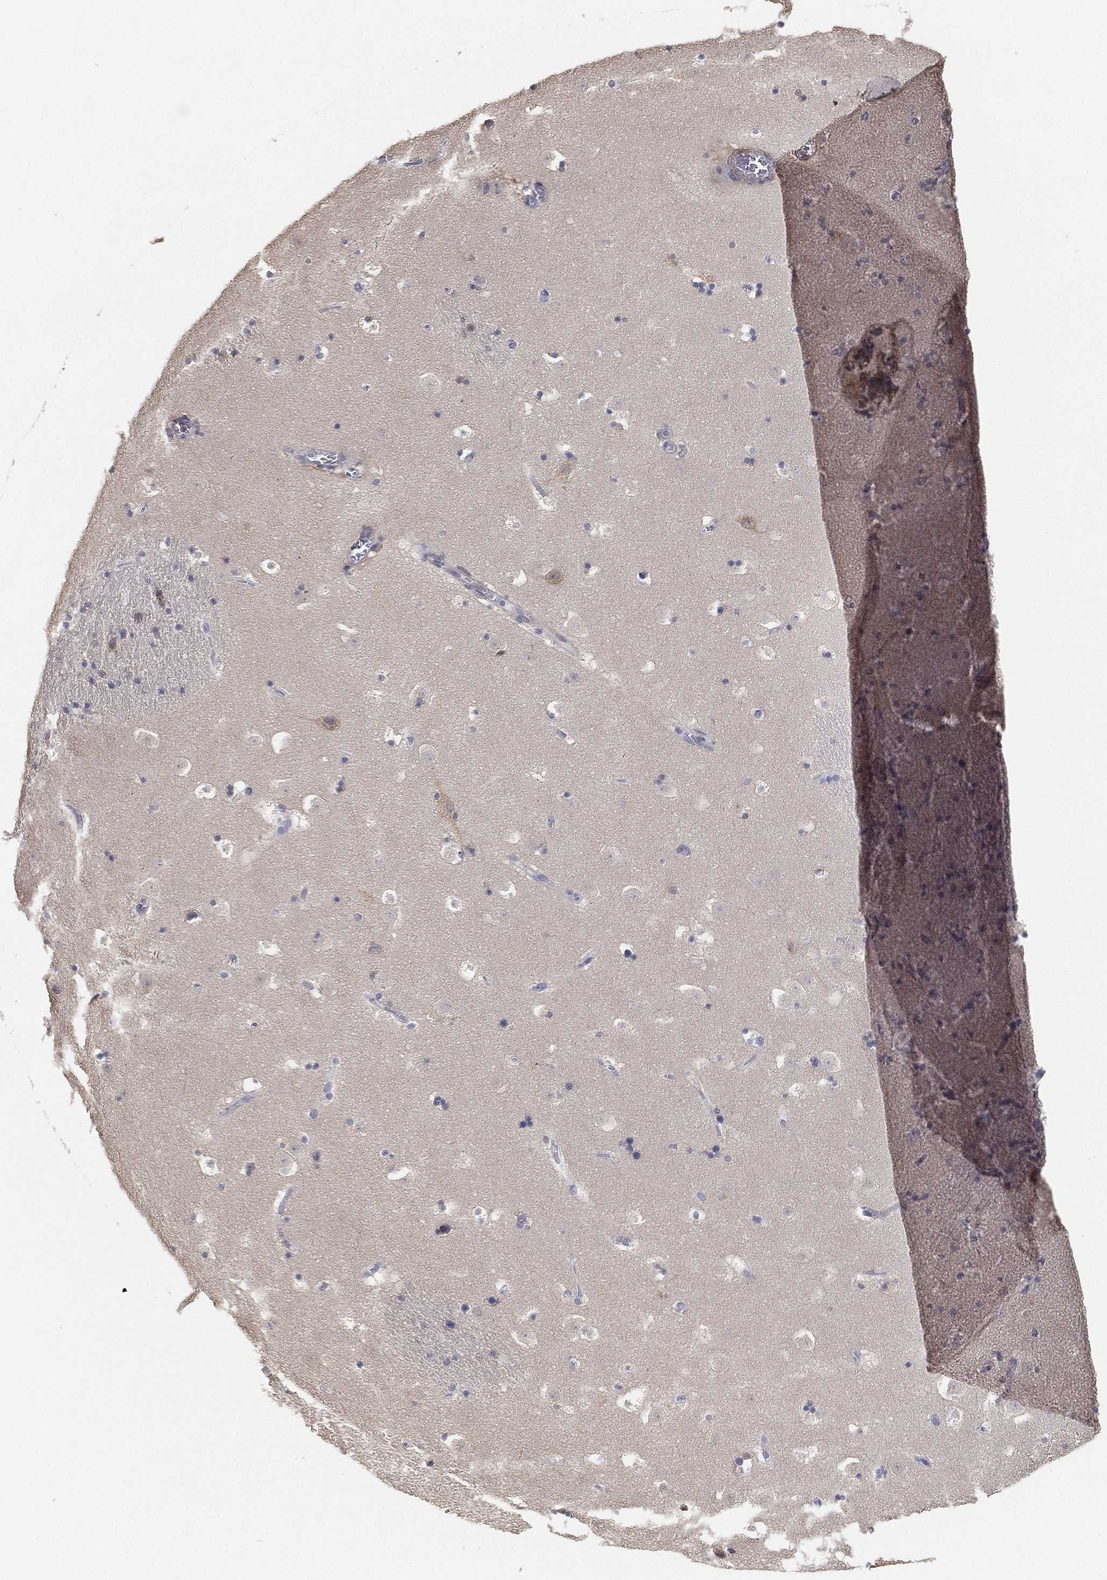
{"staining": {"intensity": "moderate", "quantity": "<25%", "location": "cytoplasmic/membranous"}, "tissue": "caudate", "cell_type": "Glial cells", "image_type": "normal", "snomed": [{"axis": "morphology", "description": "Normal tissue, NOS"}, {"axis": "topography", "description": "Lateral ventricle wall"}], "caption": "Human caudate stained with a protein marker reveals moderate staining in glial cells.", "gene": "GPR61", "patient": {"sex": "female", "age": 42}}